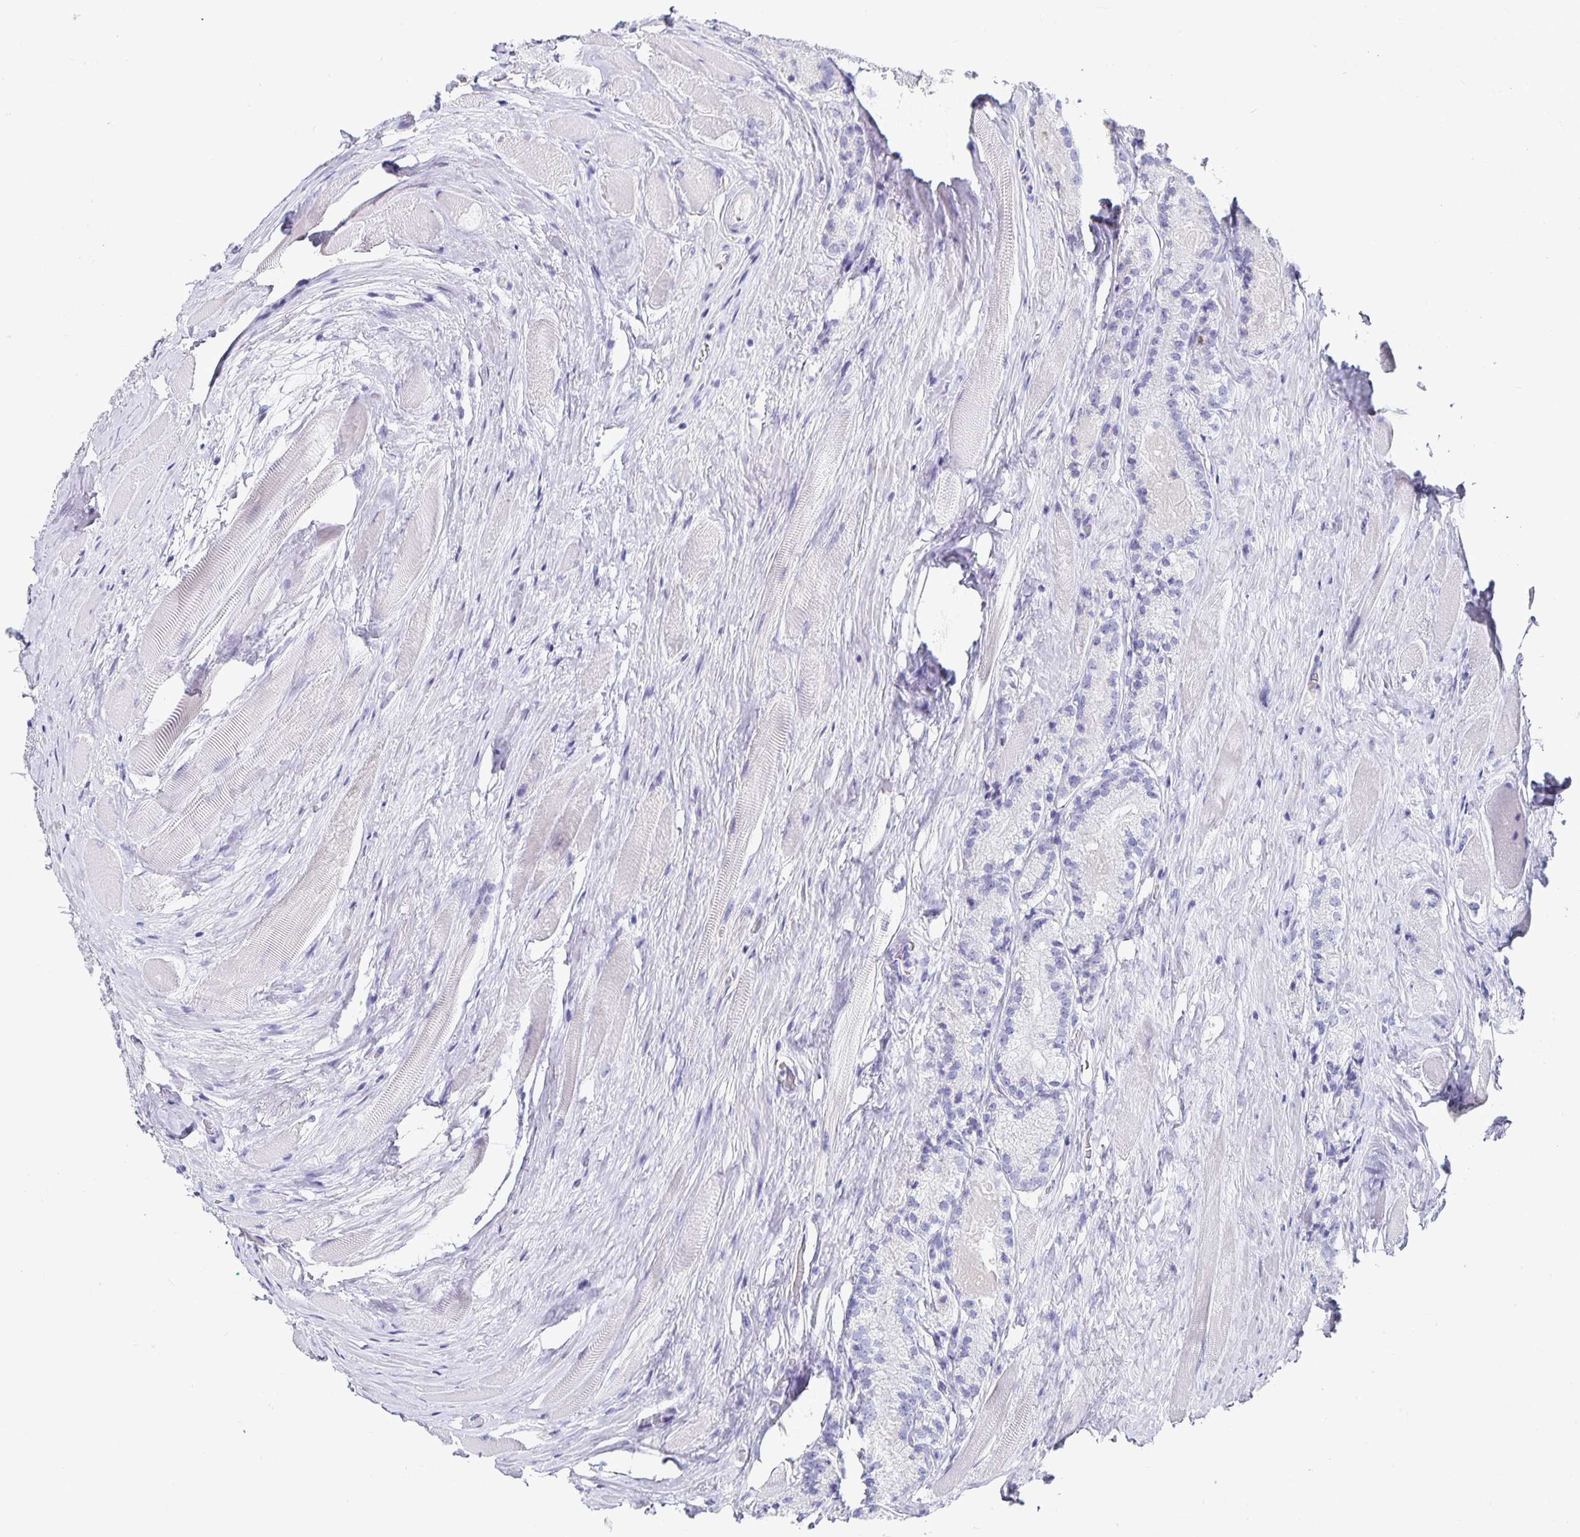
{"staining": {"intensity": "negative", "quantity": "none", "location": "none"}, "tissue": "prostate cancer", "cell_type": "Tumor cells", "image_type": "cancer", "snomed": [{"axis": "morphology", "description": "Adenocarcinoma, NOS"}, {"axis": "morphology", "description": "Adenocarcinoma, Low grade"}, {"axis": "topography", "description": "Prostate"}], "caption": "Histopathology image shows no significant protein positivity in tumor cells of prostate cancer (adenocarcinoma (low-grade)). (DAB IHC, high magnification).", "gene": "CHGA", "patient": {"sex": "male", "age": 68}}